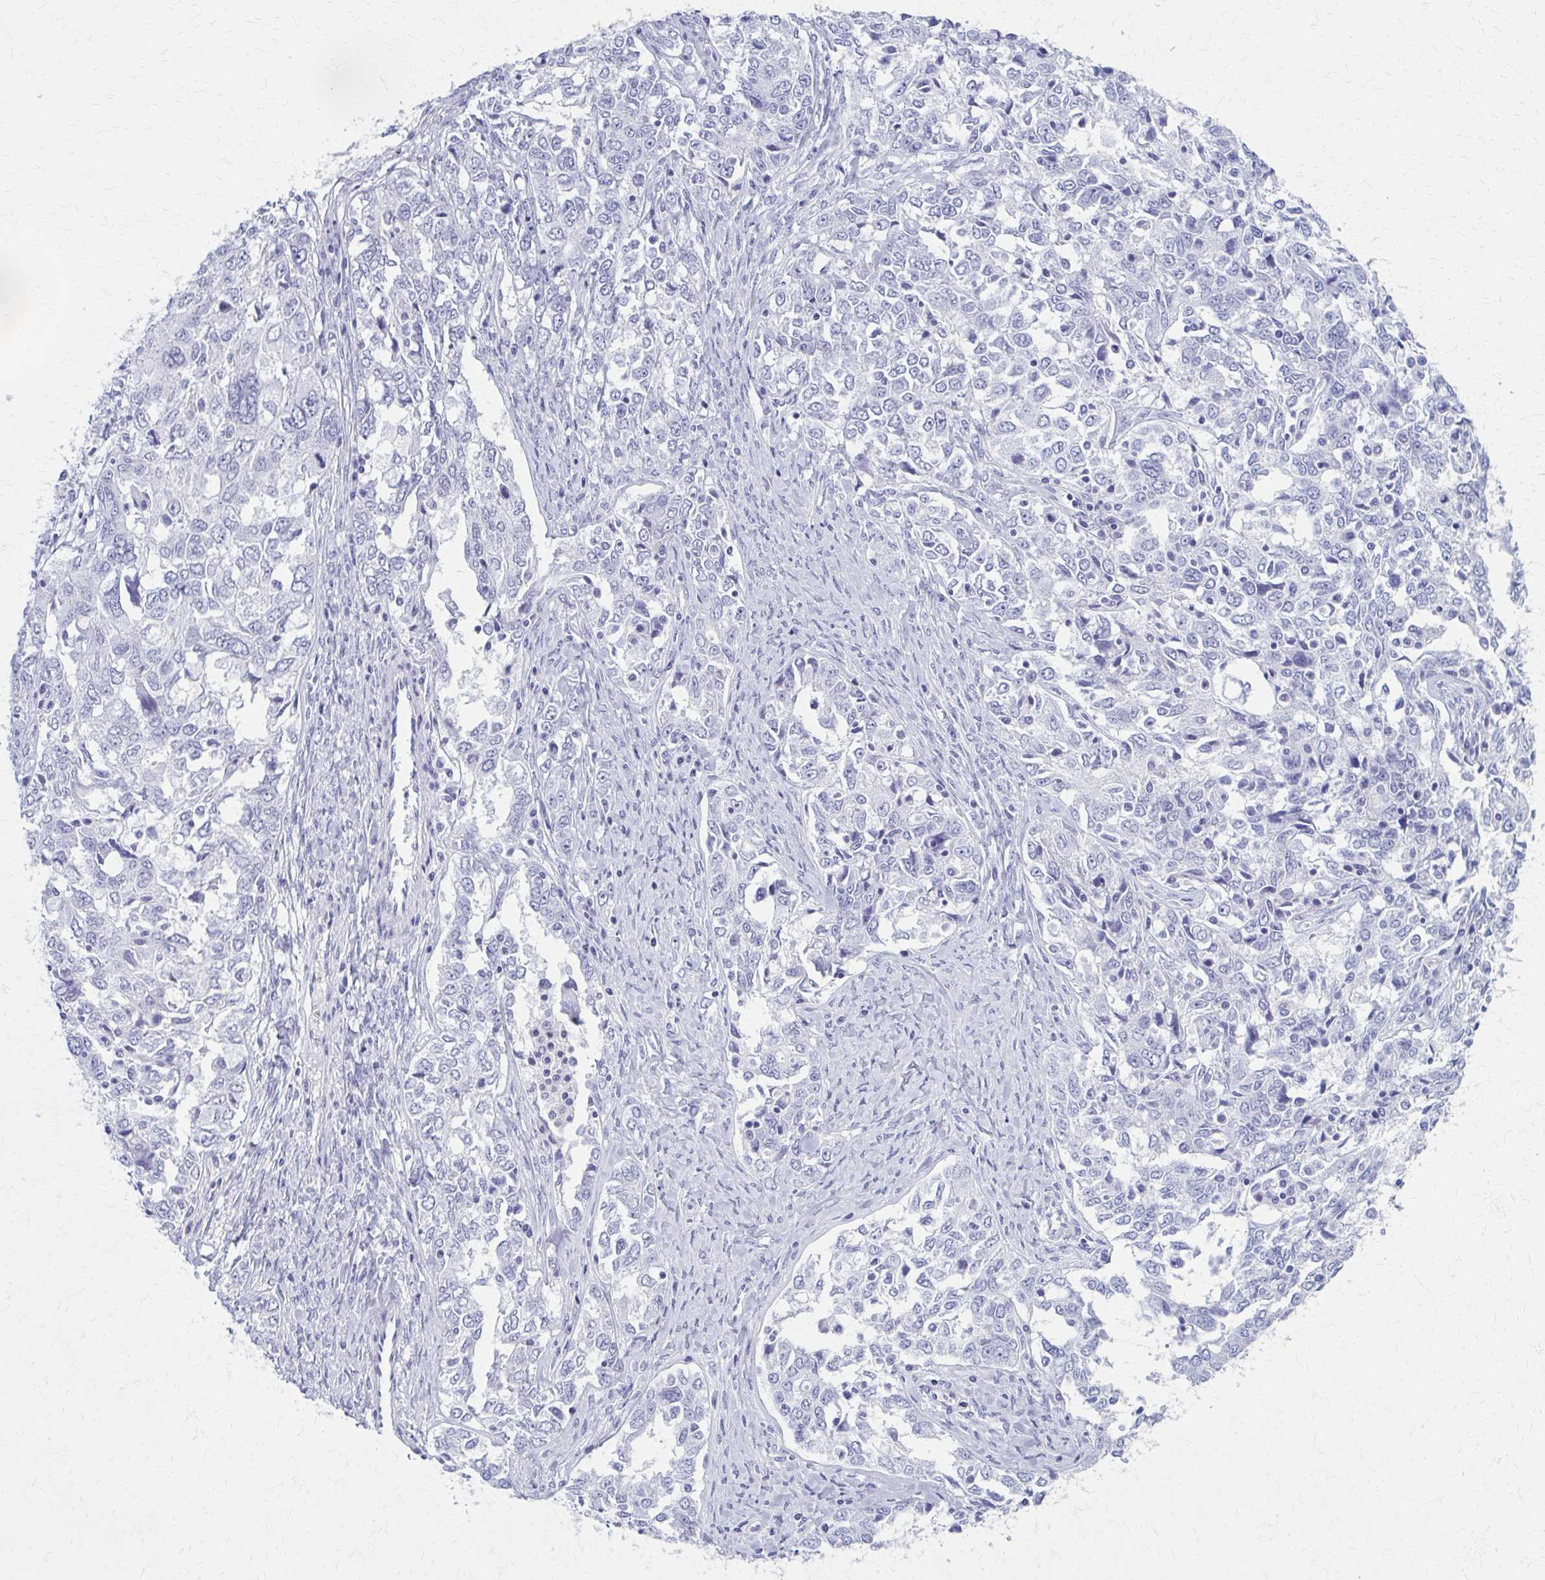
{"staining": {"intensity": "negative", "quantity": "none", "location": "none"}, "tissue": "ovarian cancer", "cell_type": "Tumor cells", "image_type": "cancer", "snomed": [{"axis": "morphology", "description": "Carcinoma, endometroid"}, {"axis": "topography", "description": "Ovary"}], "caption": "High power microscopy photomicrograph of an immunohistochemistry micrograph of ovarian cancer, revealing no significant positivity in tumor cells.", "gene": "MPLKIP", "patient": {"sex": "female", "age": 62}}